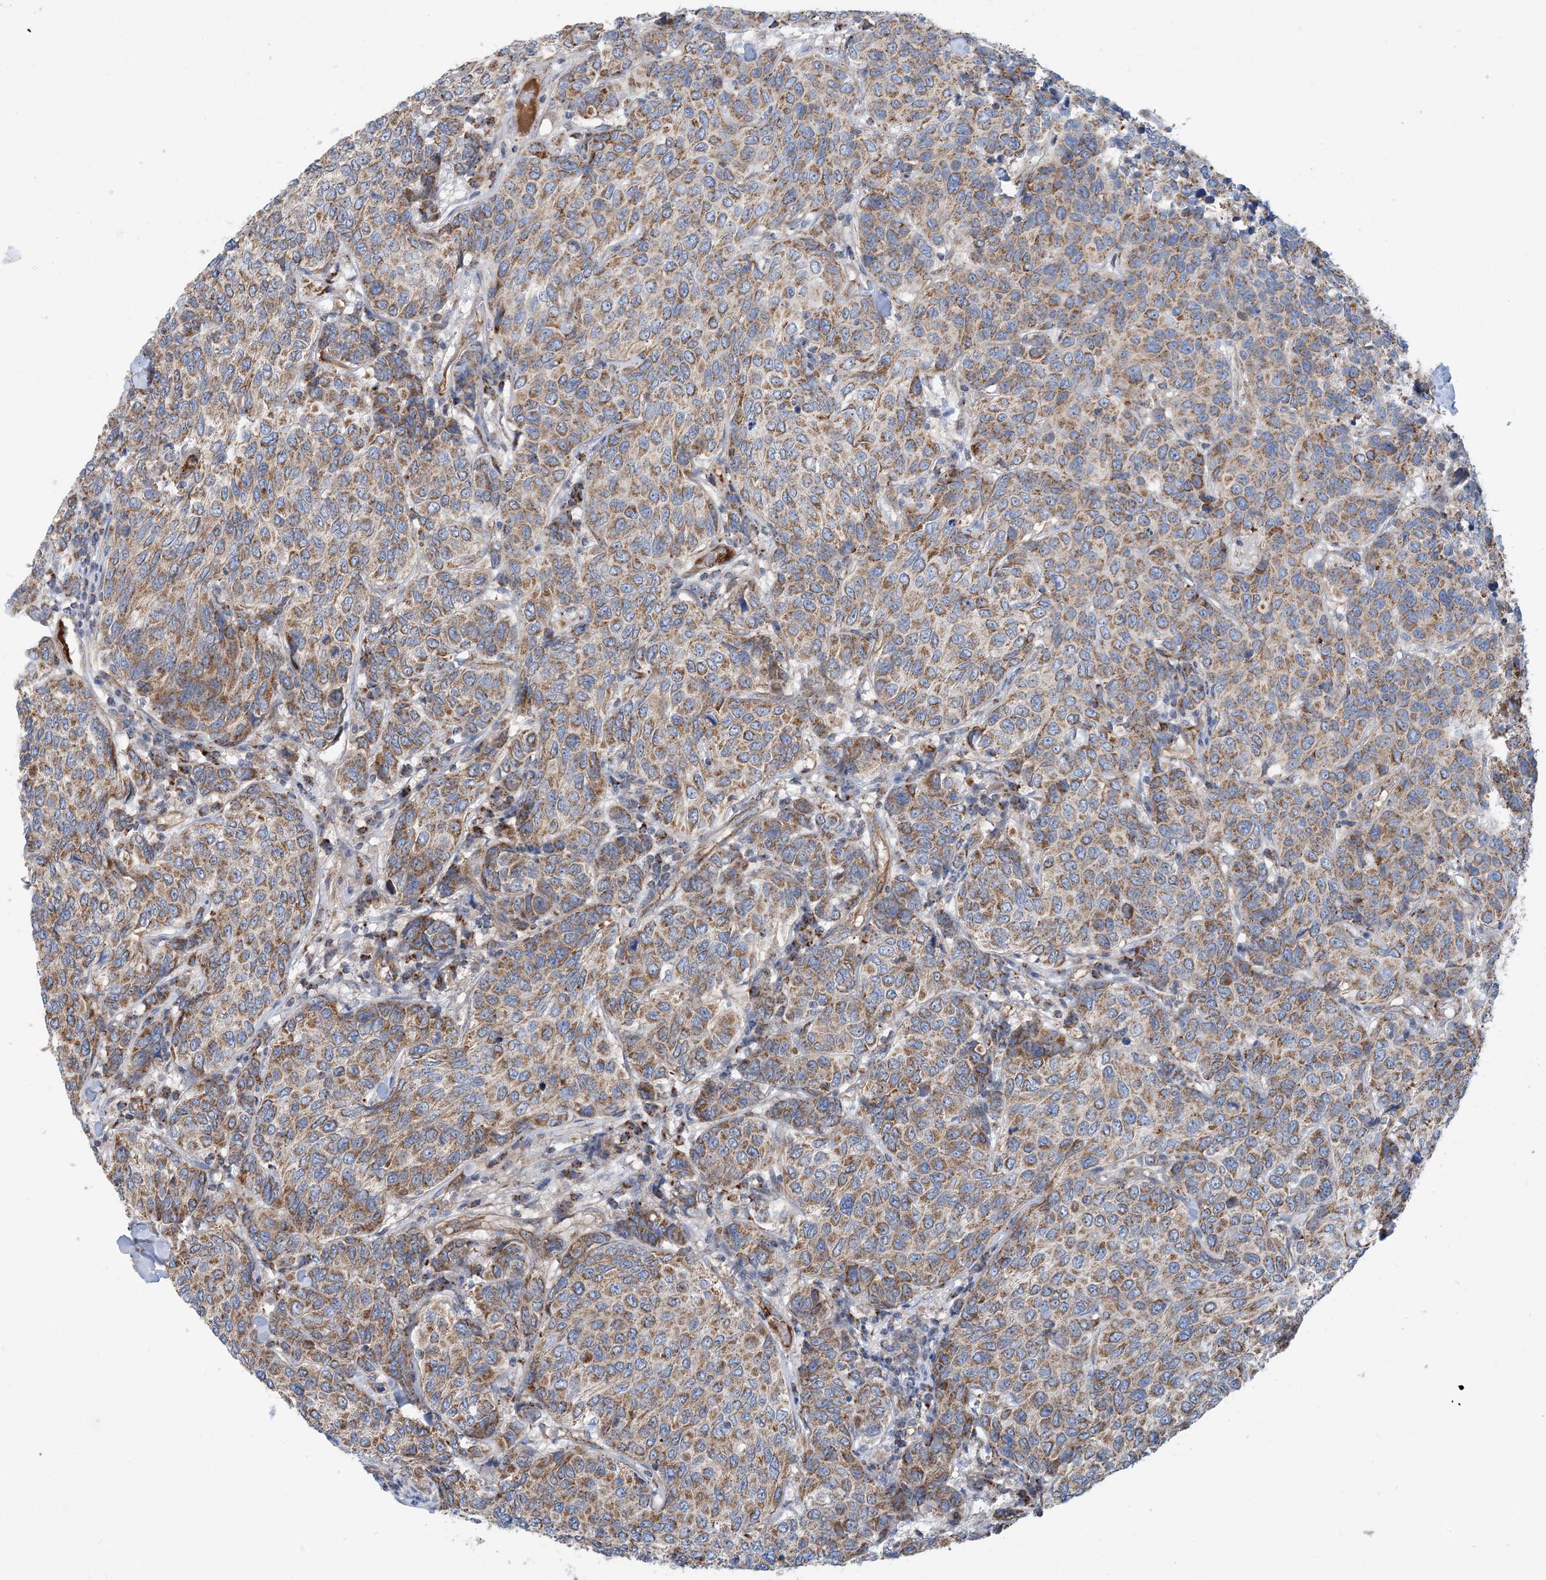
{"staining": {"intensity": "moderate", "quantity": ">75%", "location": "cytoplasmic/membranous"}, "tissue": "breast cancer", "cell_type": "Tumor cells", "image_type": "cancer", "snomed": [{"axis": "morphology", "description": "Duct carcinoma"}, {"axis": "topography", "description": "Breast"}], "caption": "This micrograph shows IHC staining of human breast cancer, with medium moderate cytoplasmic/membranous expression in about >75% of tumor cells.", "gene": "PHOSPHO2", "patient": {"sex": "female", "age": 55}}